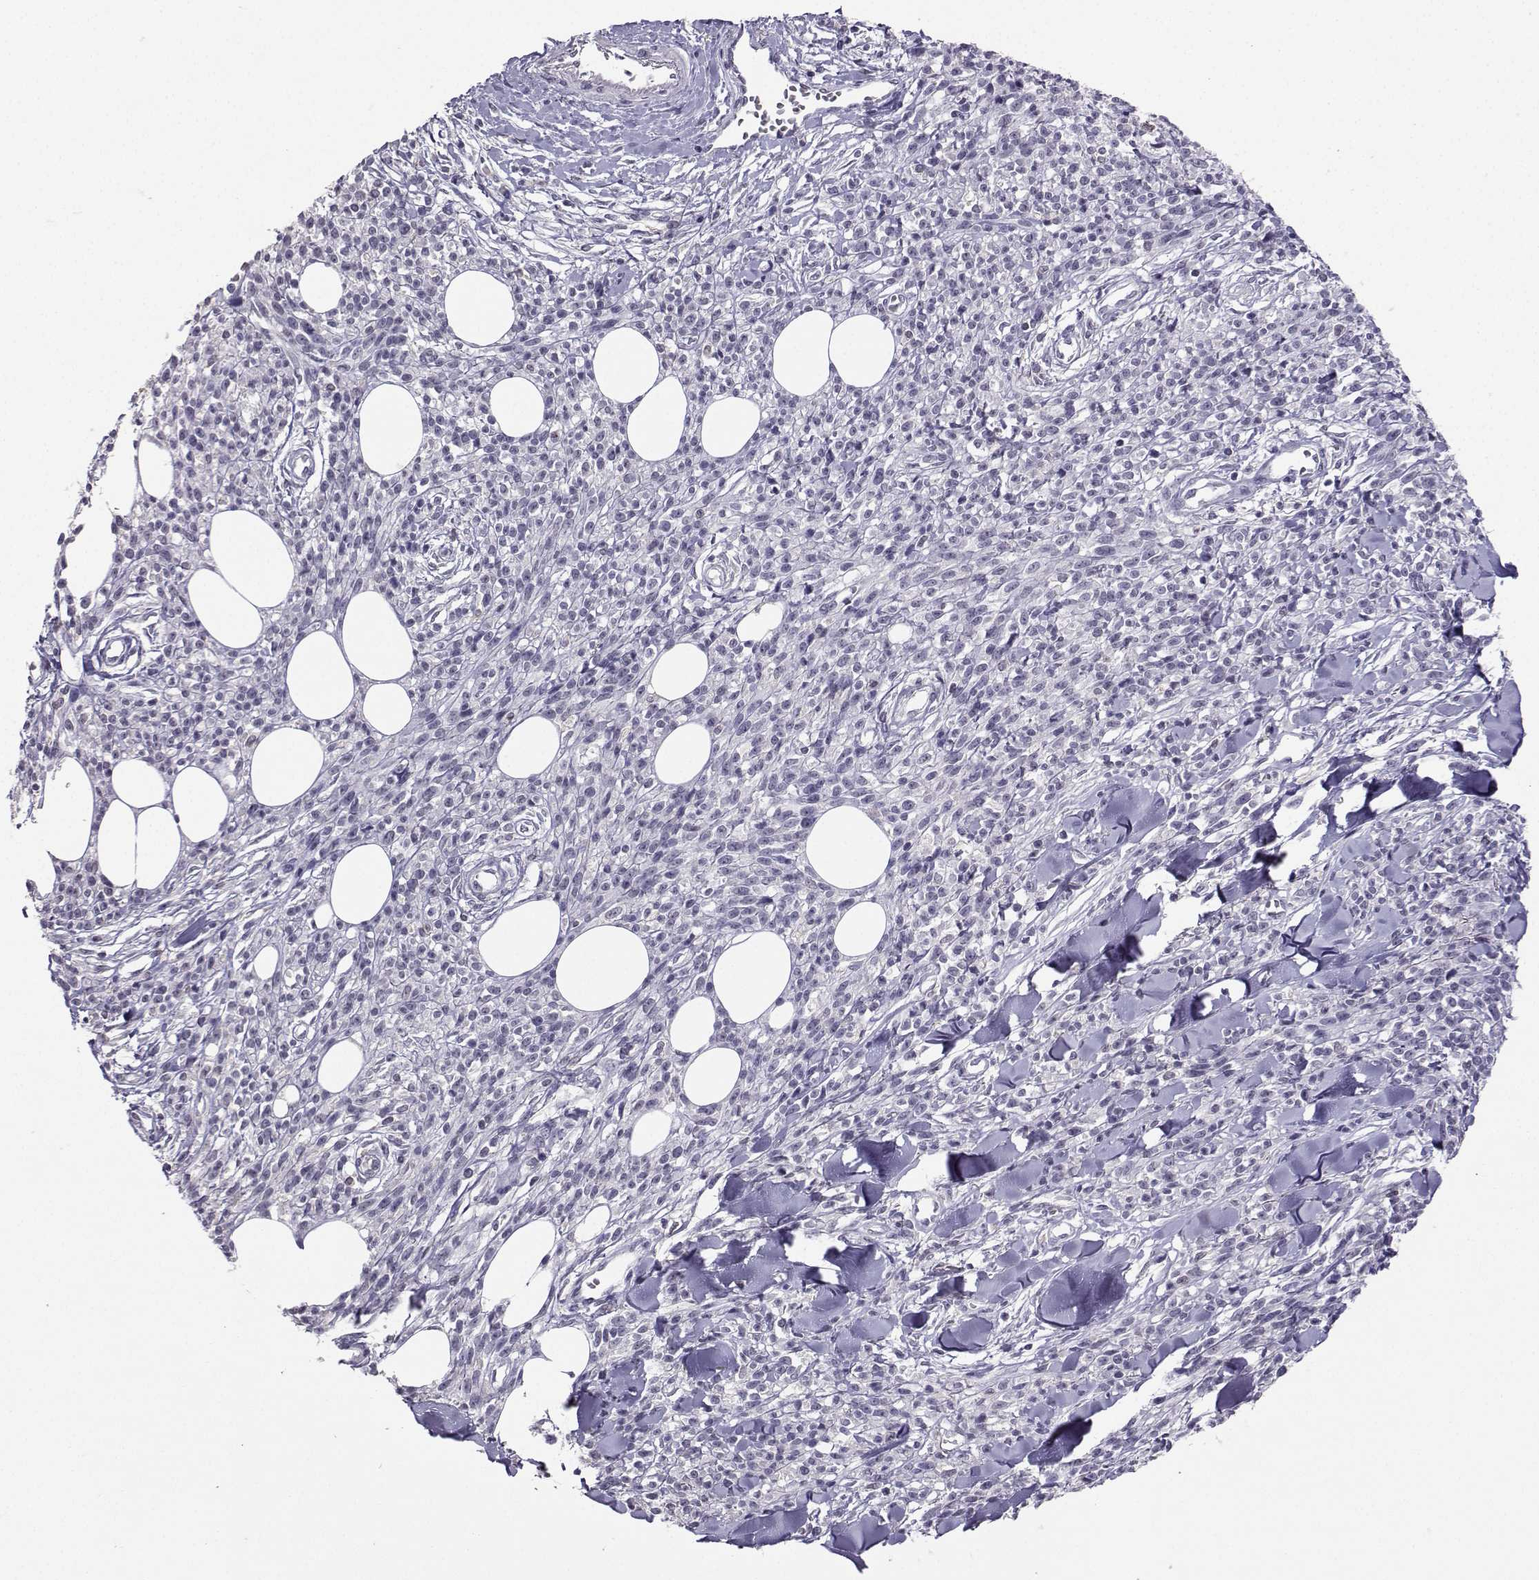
{"staining": {"intensity": "negative", "quantity": "none", "location": "none"}, "tissue": "melanoma", "cell_type": "Tumor cells", "image_type": "cancer", "snomed": [{"axis": "morphology", "description": "Malignant melanoma, NOS"}, {"axis": "topography", "description": "Skin"}, {"axis": "topography", "description": "Skin of trunk"}], "caption": "Tumor cells show no significant positivity in malignant melanoma.", "gene": "TBR1", "patient": {"sex": "male", "age": 74}}